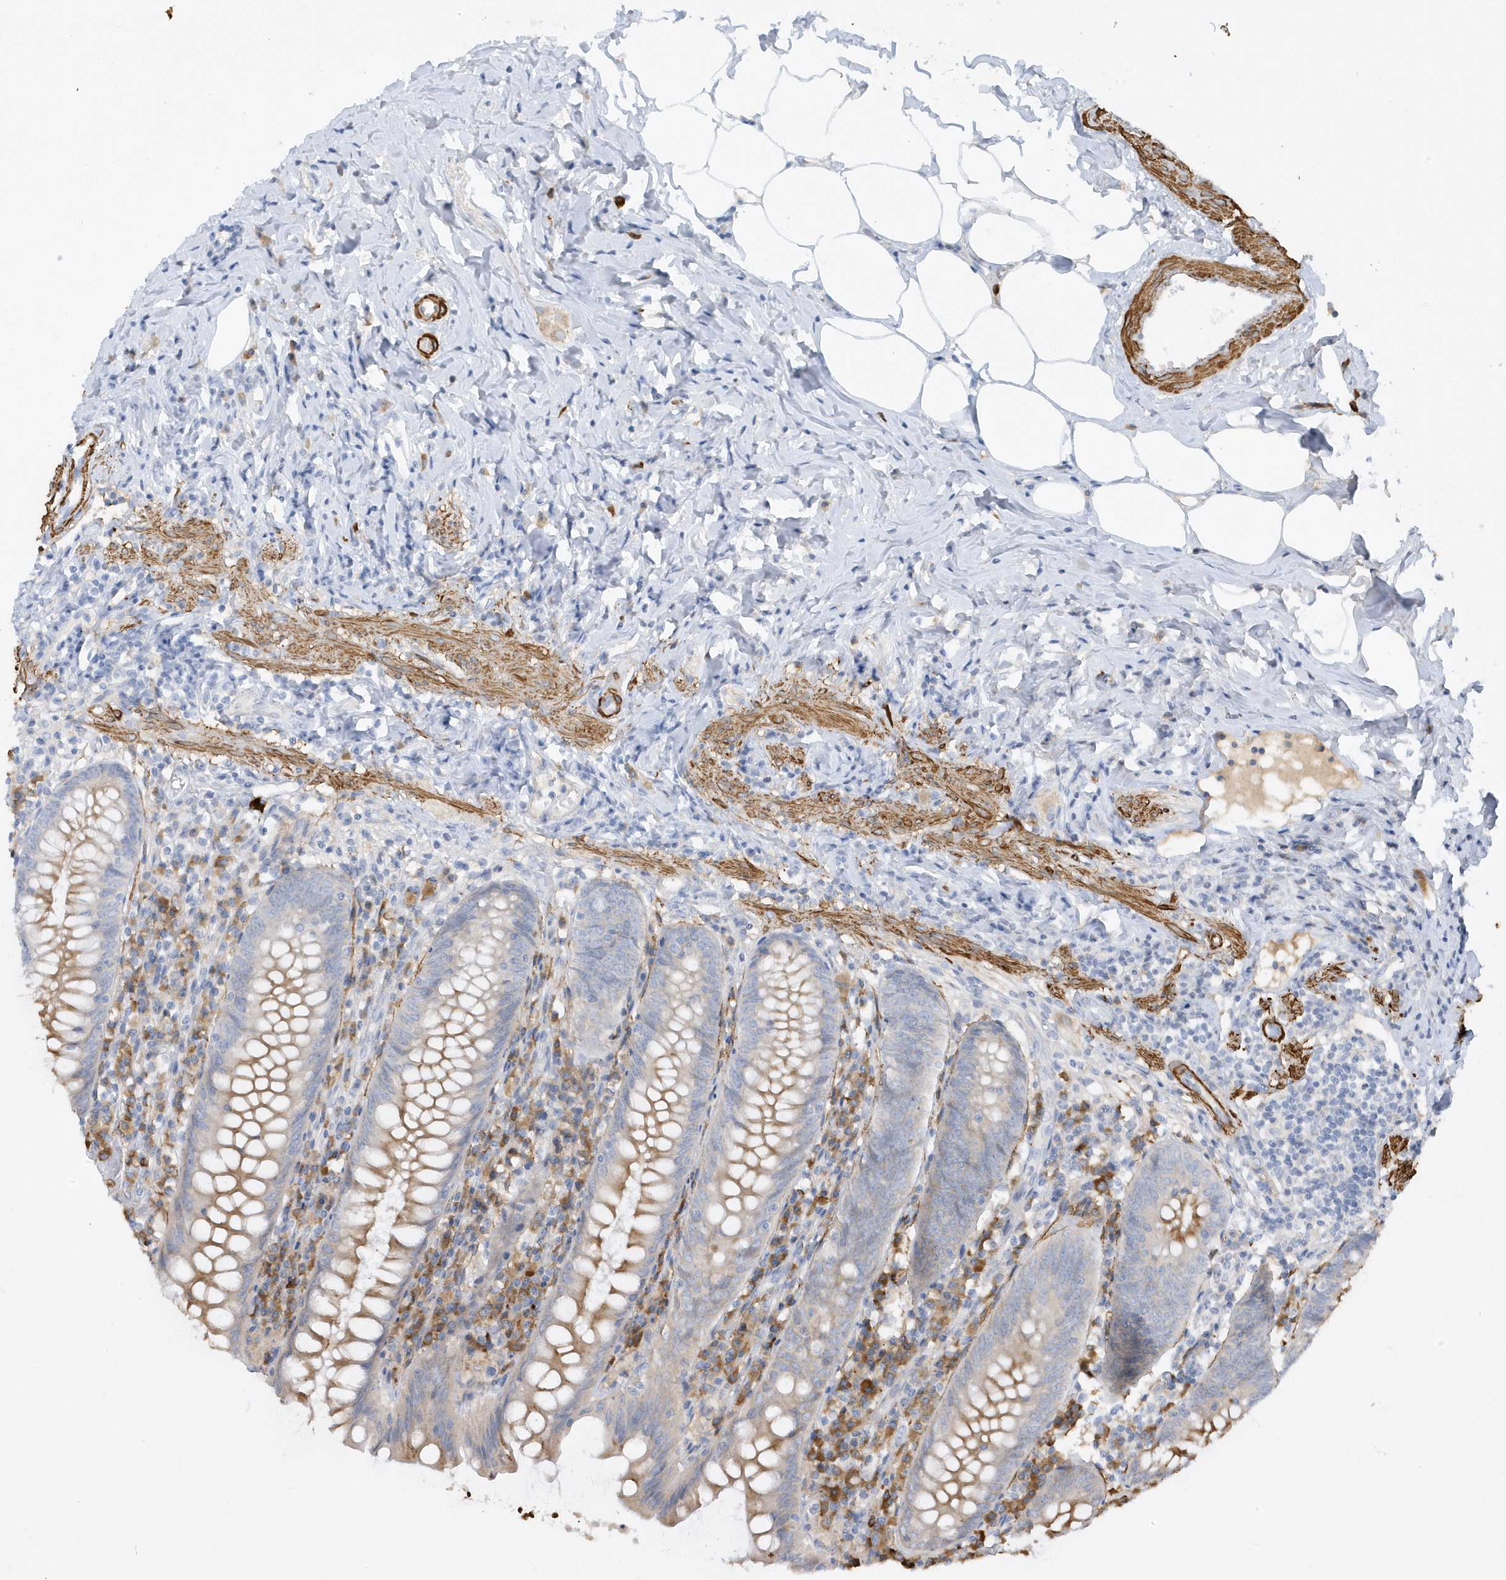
{"staining": {"intensity": "moderate", "quantity": "25%-75%", "location": "cytoplasmic/membranous"}, "tissue": "appendix", "cell_type": "Glandular cells", "image_type": "normal", "snomed": [{"axis": "morphology", "description": "Normal tissue, NOS"}, {"axis": "topography", "description": "Appendix"}], "caption": "Protein staining by immunohistochemistry shows moderate cytoplasmic/membranous positivity in about 25%-75% of glandular cells in normal appendix. (DAB (3,3'-diaminobenzidine) IHC, brown staining for protein, blue staining for nuclei).", "gene": "THADA", "patient": {"sex": "female", "age": 54}}